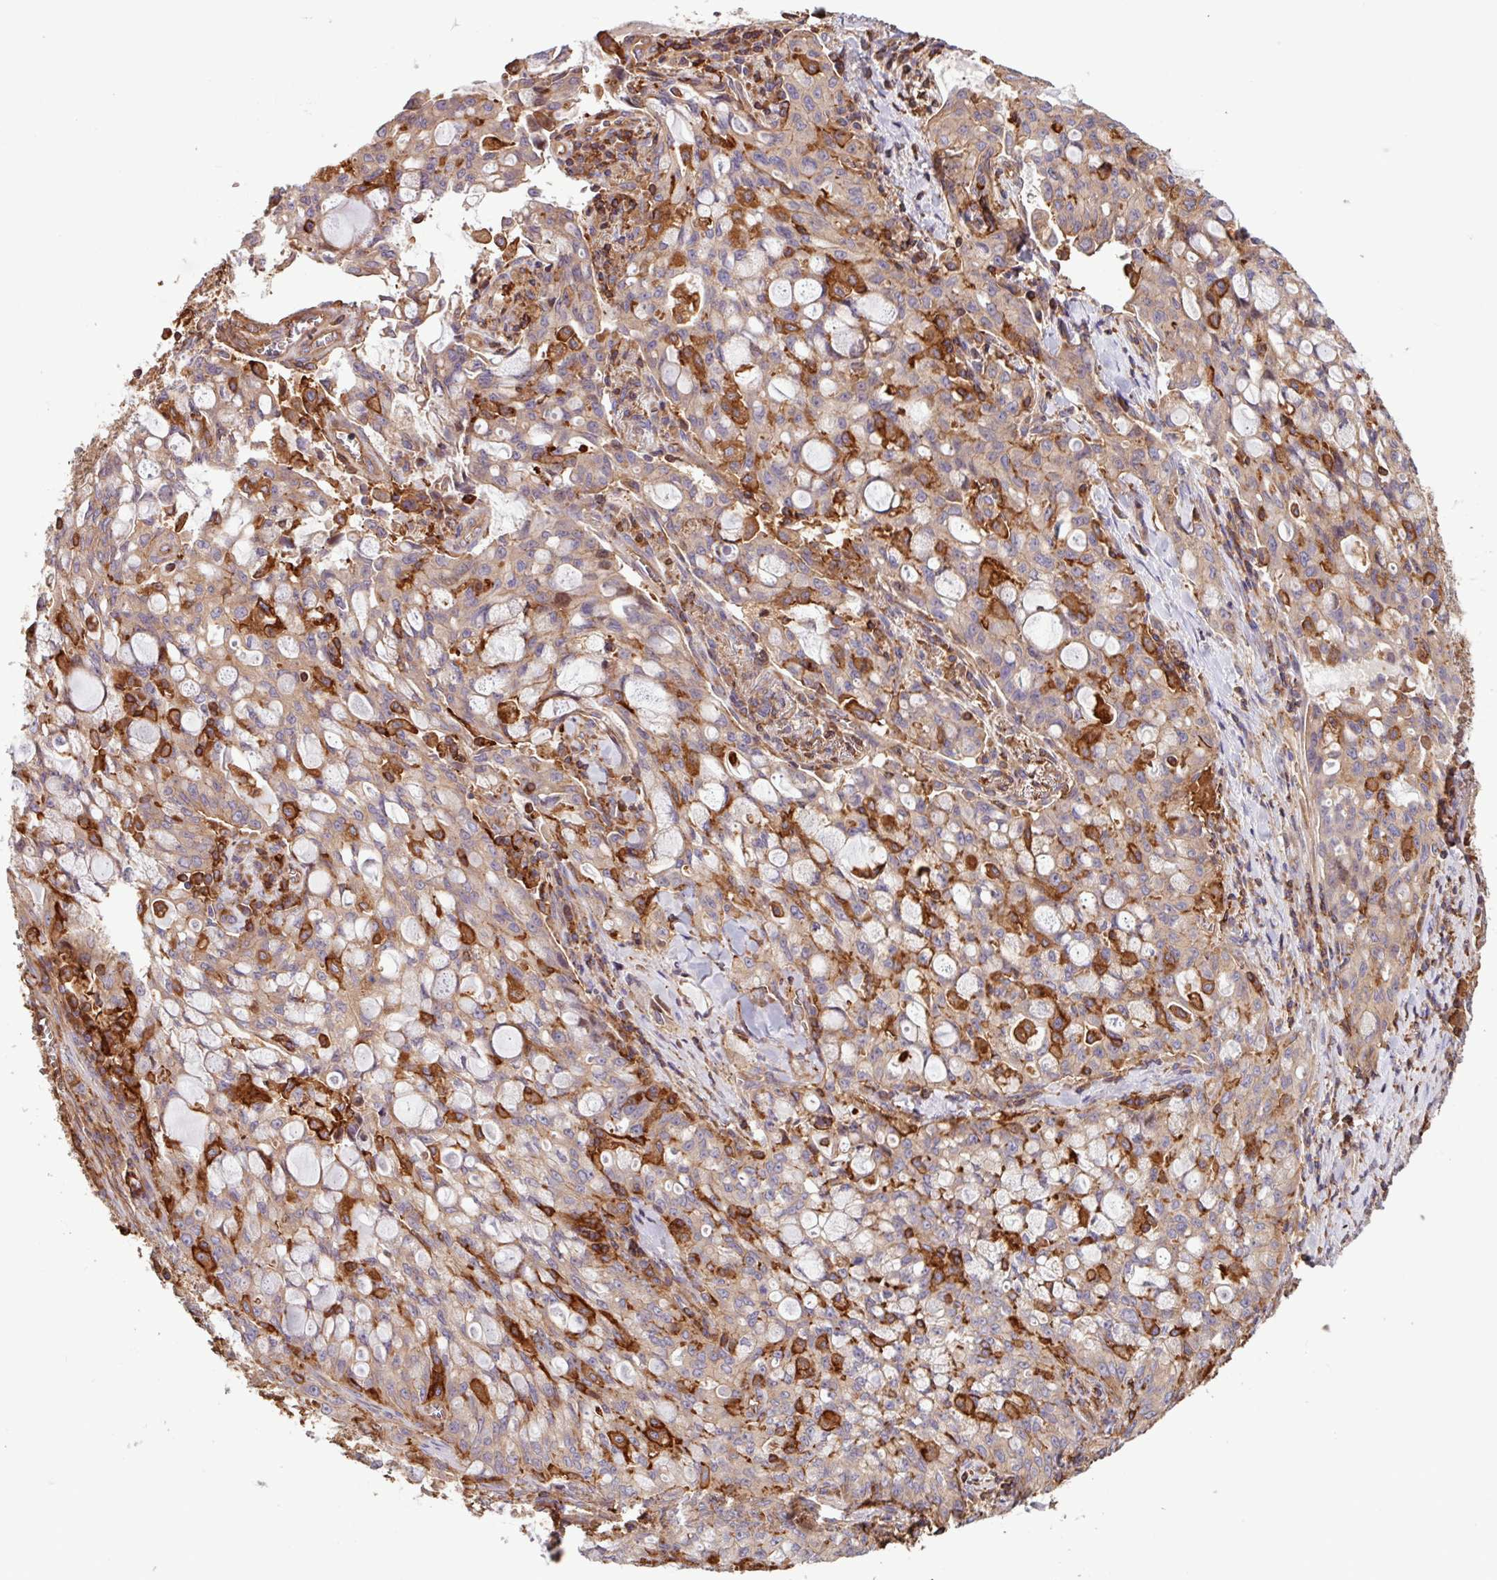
{"staining": {"intensity": "weak", "quantity": "25%-75%", "location": "cytoplasmic/membranous"}, "tissue": "lung cancer", "cell_type": "Tumor cells", "image_type": "cancer", "snomed": [{"axis": "morphology", "description": "Adenocarcinoma, NOS"}, {"axis": "topography", "description": "Lung"}], "caption": "Immunohistochemical staining of human lung cancer (adenocarcinoma) reveals weak cytoplasmic/membranous protein staining in approximately 25%-75% of tumor cells.", "gene": "ACTR3", "patient": {"sex": "female", "age": 44}}